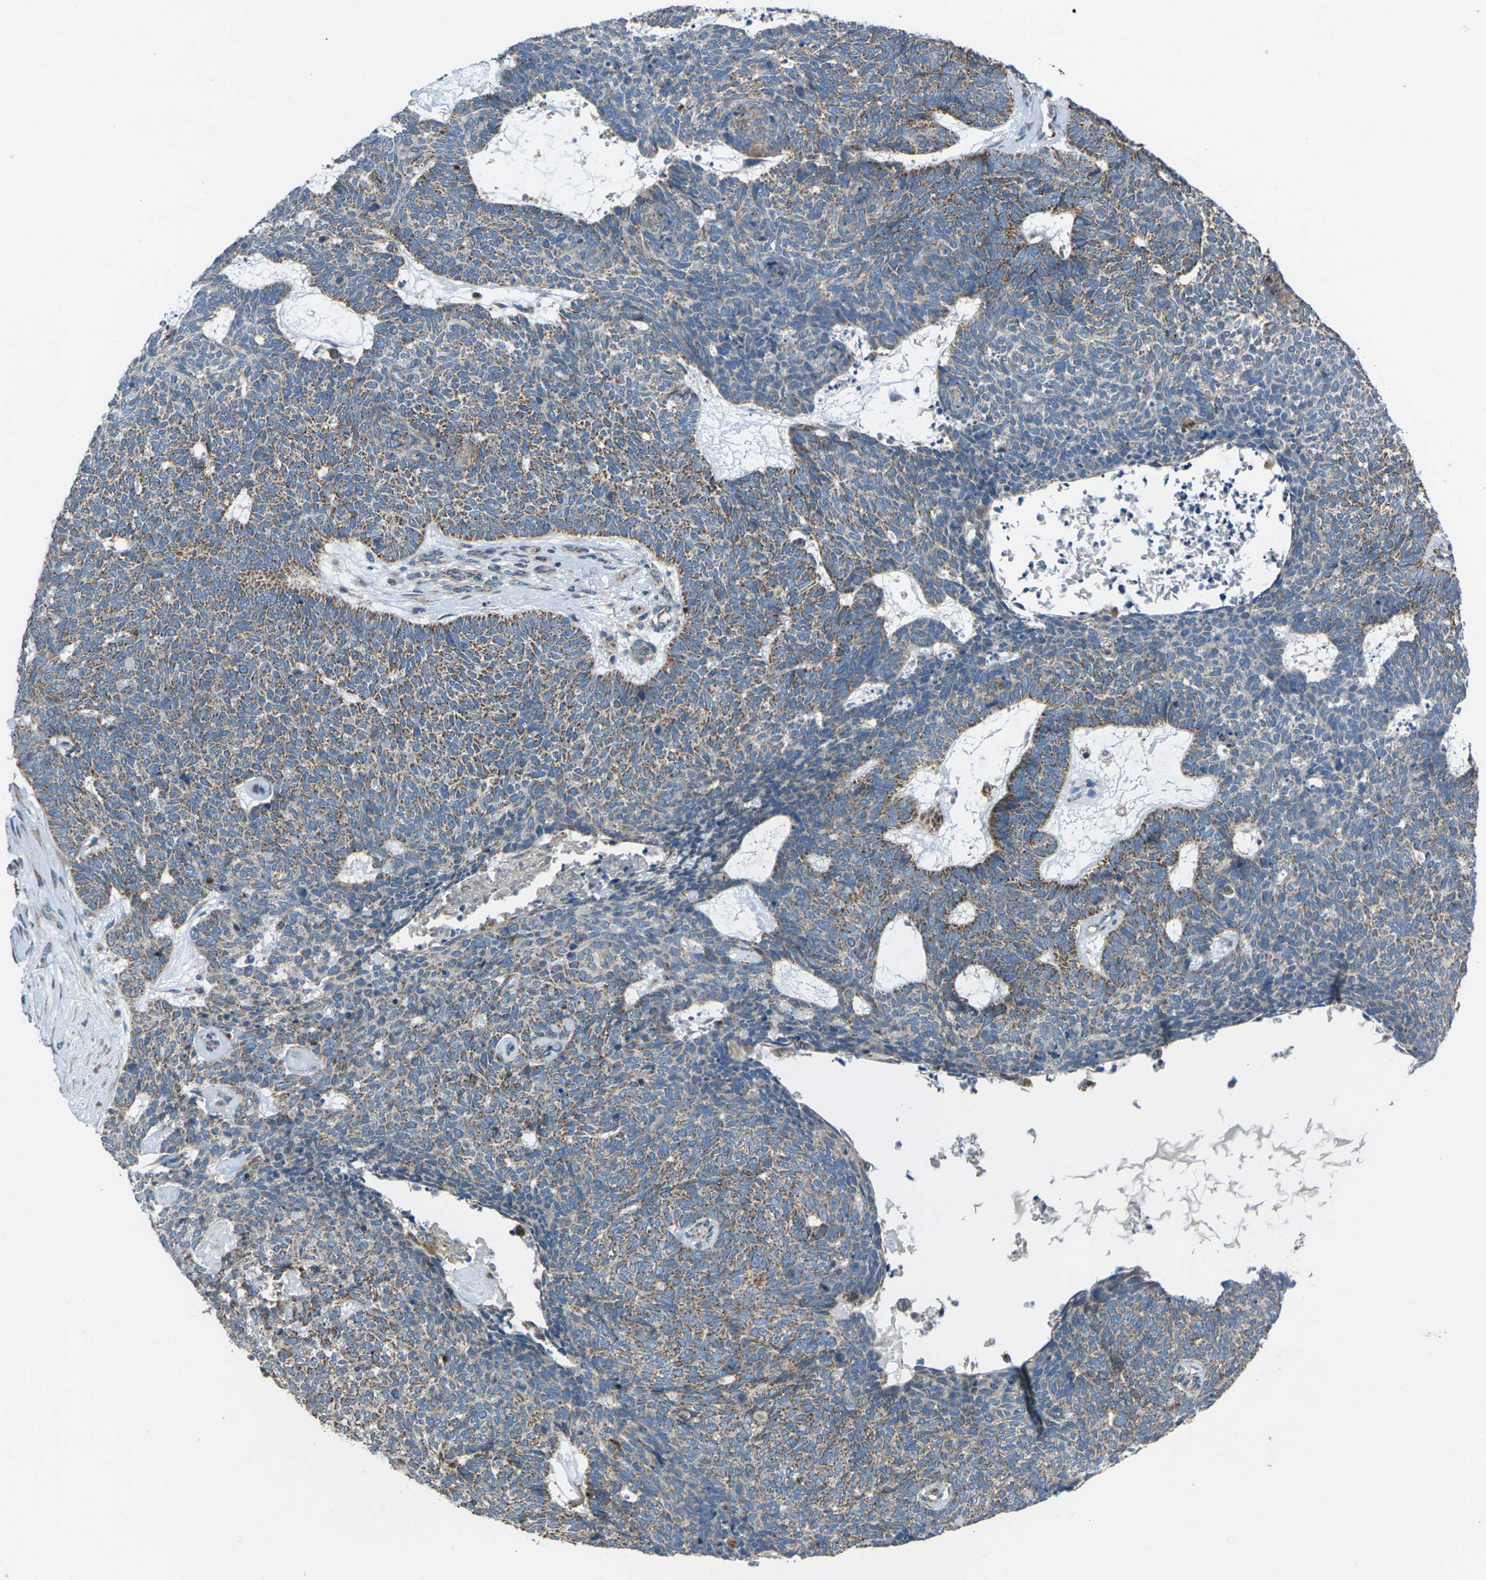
{"staining": {"intensity": "weak", "quantity": ">75%", "location": "cytoplasmic/membranous"}, "tissue": "skin cancer", "cell_type": "Tumor cells", "image_type": "cancer", "snomed": [{"axis": "morphology", "description": "Basal cell carcinoma"}, {"axis": "topography", "description": "Skin"}], "caption": "Human skin cancer (basal cell carcinoma) stained with a brown dye reveals weak cytoplasmic/membranous positive staining in about >75% of tumor cells.", "gene": "TMEM120B", "patient": {"sex": "female", "age": 84}}